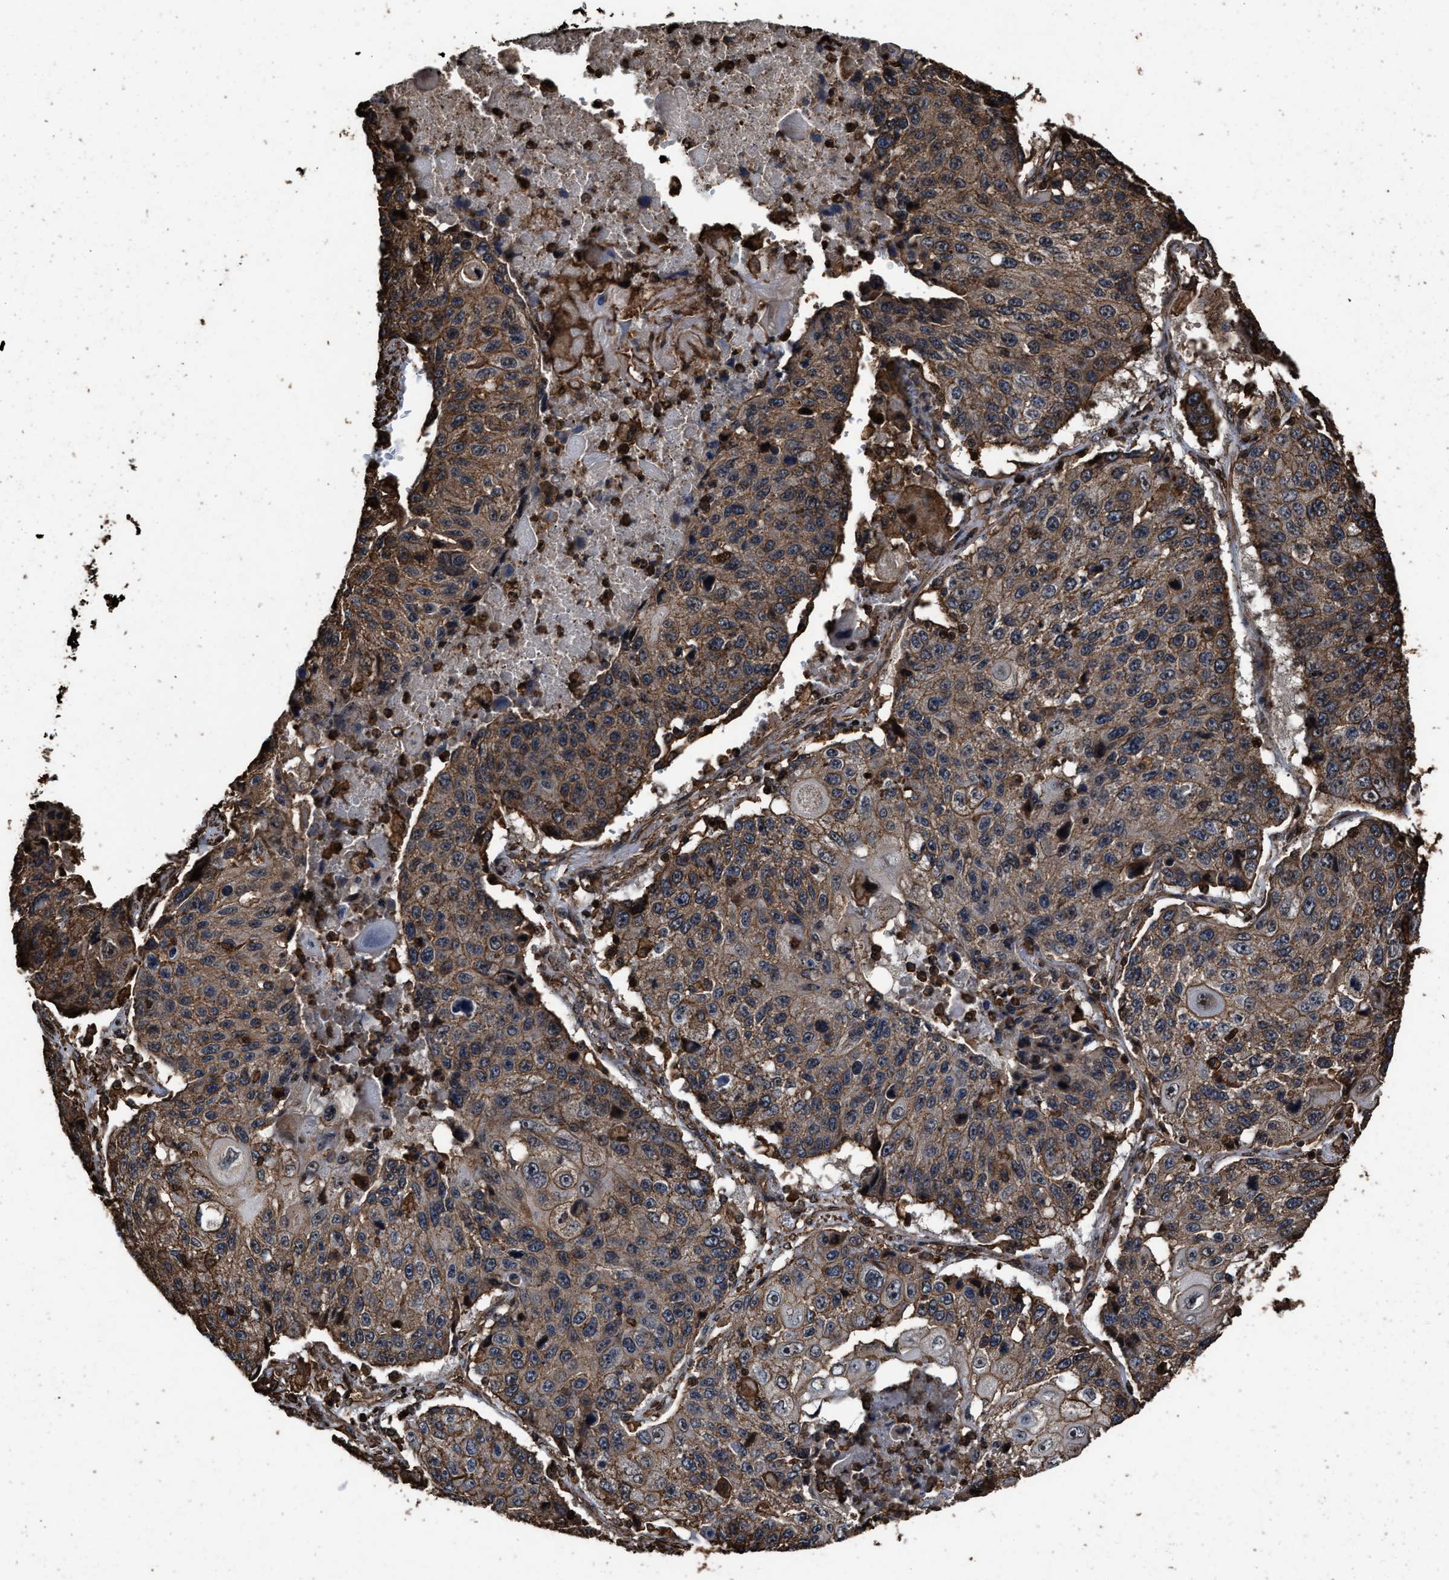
{"staining": {"intensity": "moderate", "quantity": ">75%", "location": "cytoplasmic/membranous"}, "tissue": "lung cancer", "cell_type": "Tumor cells", "image_type": "cancer", "snomed": [{"axis": "morphology", "description": "Squamous cell carcinoma, NOS"}, {"axis": "topography", "description": "Lung"}], "caption": "Immunohistochemistry (DAB (3,3'-diaminobenzidine)) staining of lung cancer (squamous cell carcinoma) exhibits moderate cytoplasmic/membranous protein staining in approximately >75% of tumor cells. The staining is performed using DAB (3,3'-diaminobenzidine) brown chromogen to label protein expression. The nuclei are counter-stained blue using hematoxylin.", "gene": "KBTBD2", "patient": {"sex": "male", "age": 61}}